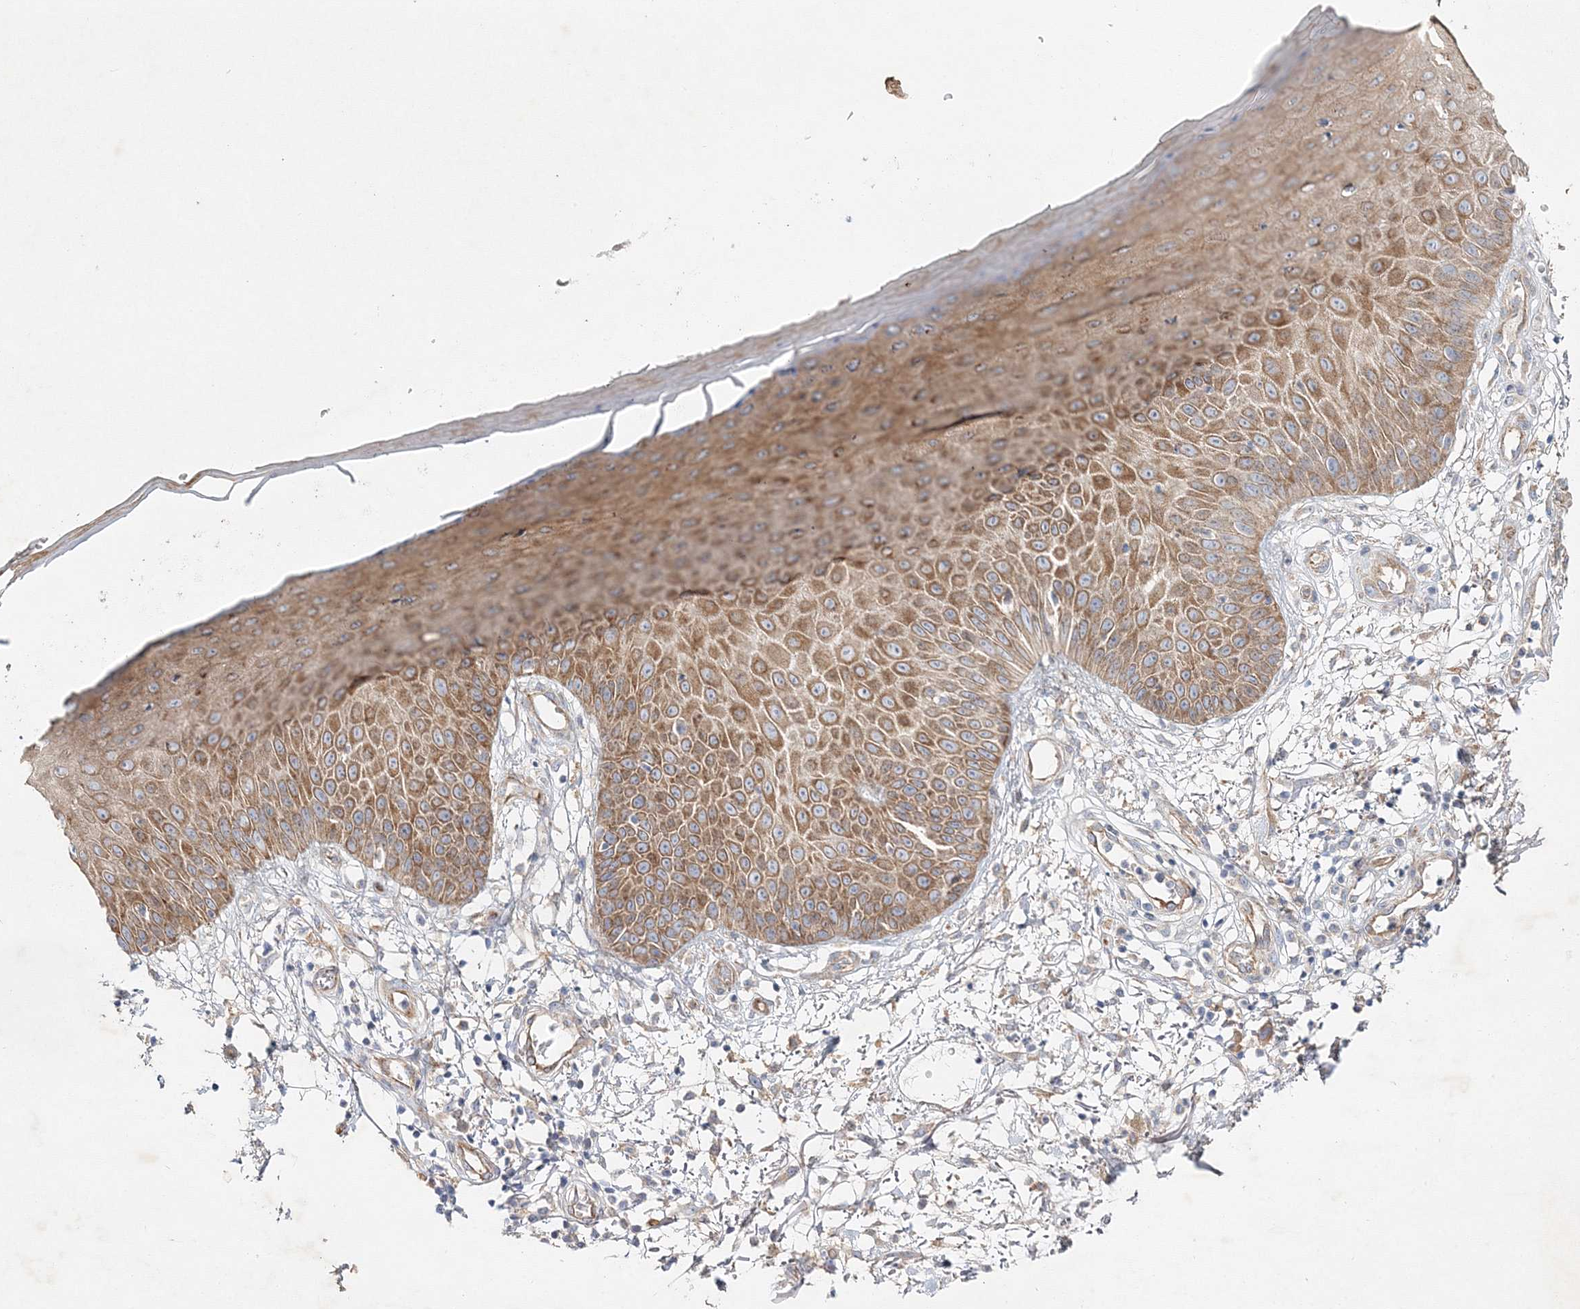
{"staining": {"intensity": "moderate", "quantity": ">75%", "location": "cytoplasmic/membranous"}, "tissue": "skin", "cell_type": "Fibroblasts", "image_type": "normal", "snomed": [{"axis": "morphology", "description": "Normal tissue, NOS"}, {"axis": "morphology", "description": "Inflammation, NOS"}, {"axis": "topography", "description": "Skin"}], "caption": "DAB immunohistochemical staining of unremarkable skin demonstrates moderate cytoplasmic/membranous protein positivity in about >75% of fibroblasts.", "gene": "ZFYVE16", "patient": {"sex": "female", "age": 44}}